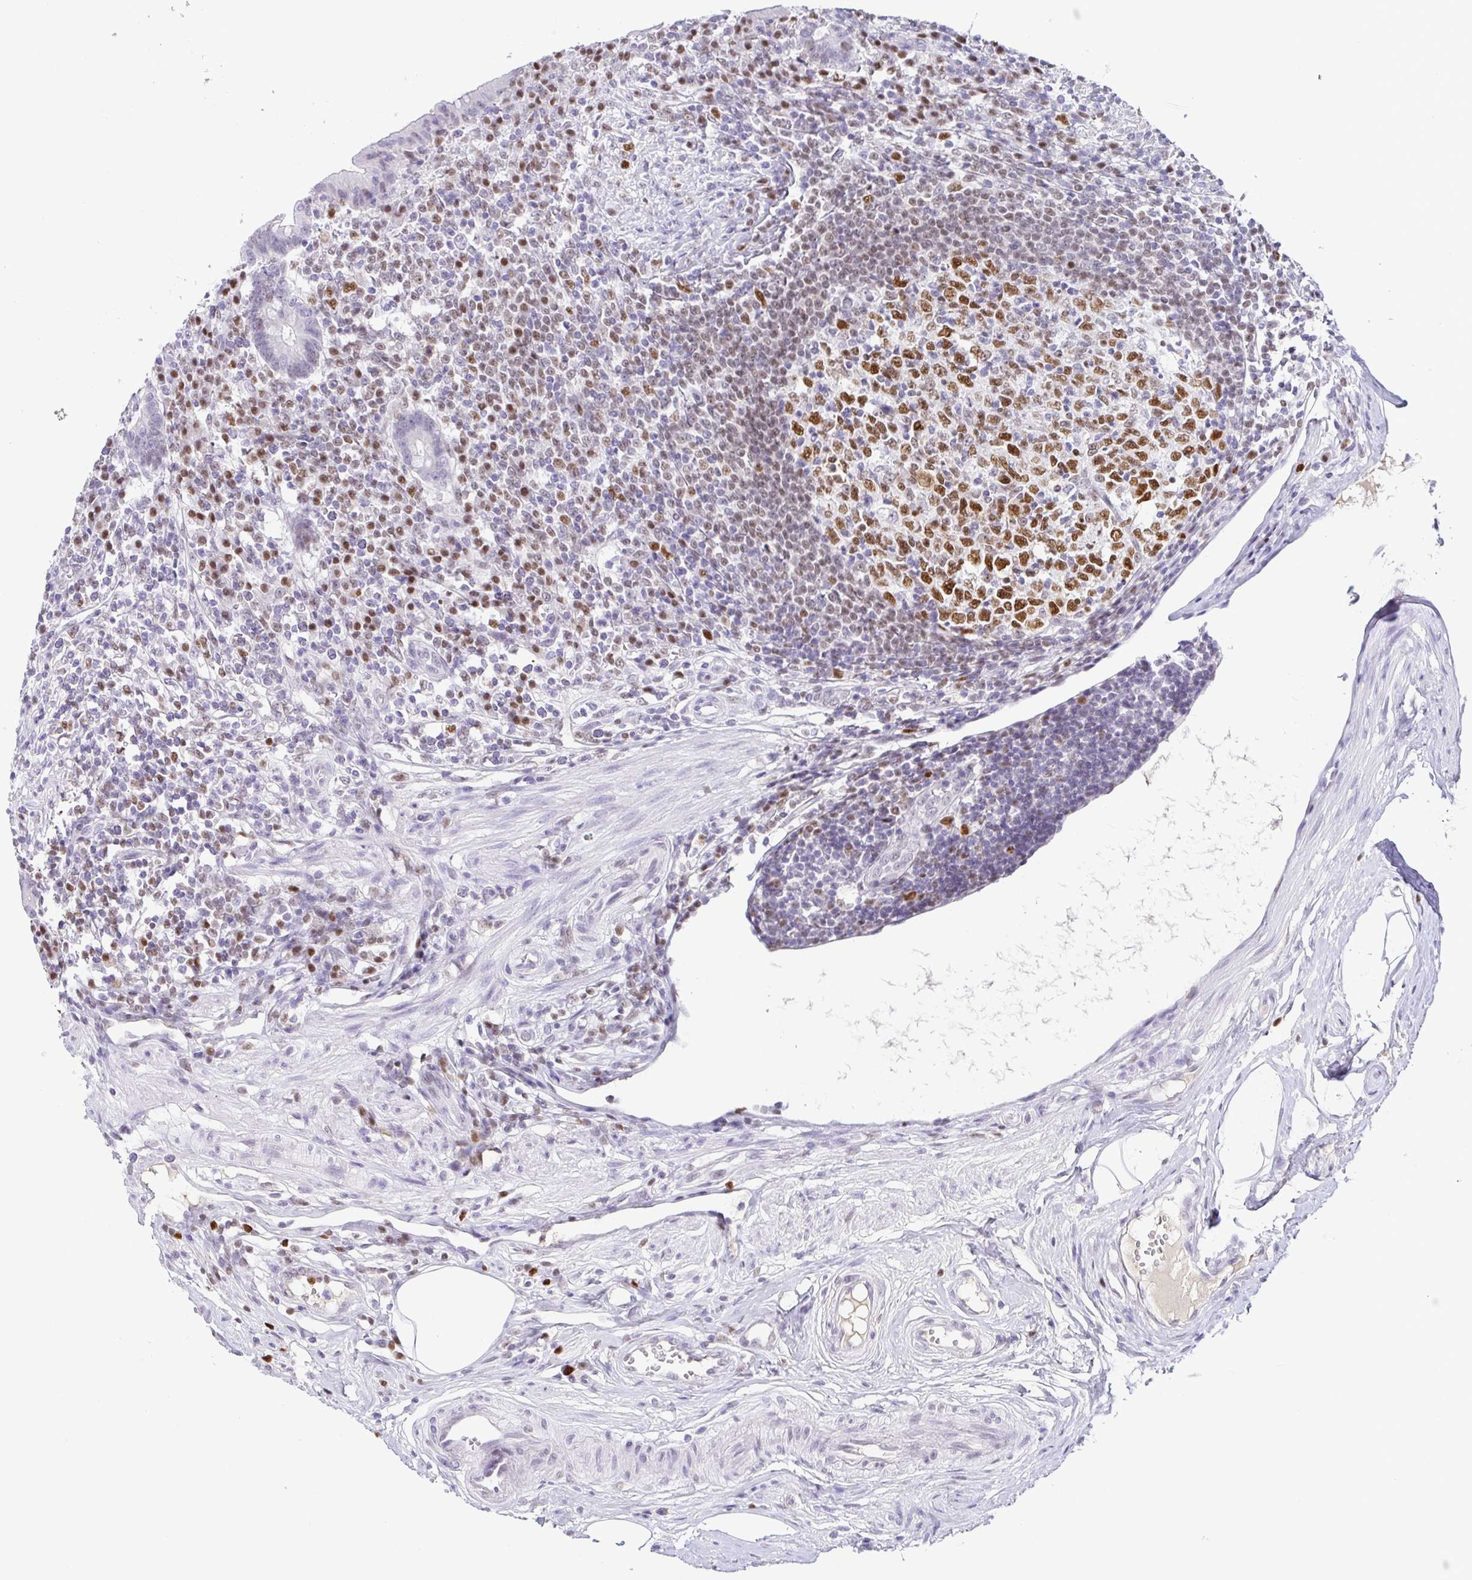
{"staining": {"intensity": "negative", "quantity": "none", "location": "none"}, "tissue": "appendix", "cell_type": "Glandular cells", "image_type": "normal", "snomed": [{"axis": "morphology", "description": "Normal tissue, NOS"}, {"axis": "topography", "description": "Appendix"}], "caption": "High power microscopy image of an immunohistochemistry micrograph of unremarkable appendix, revealing no significant positivity in glandular cells. (Brightfield microscopy of DAB immunohistochemistry at high magnification).", "gene": "TCF3", "patient": {"sex": "female", "age": 56}}